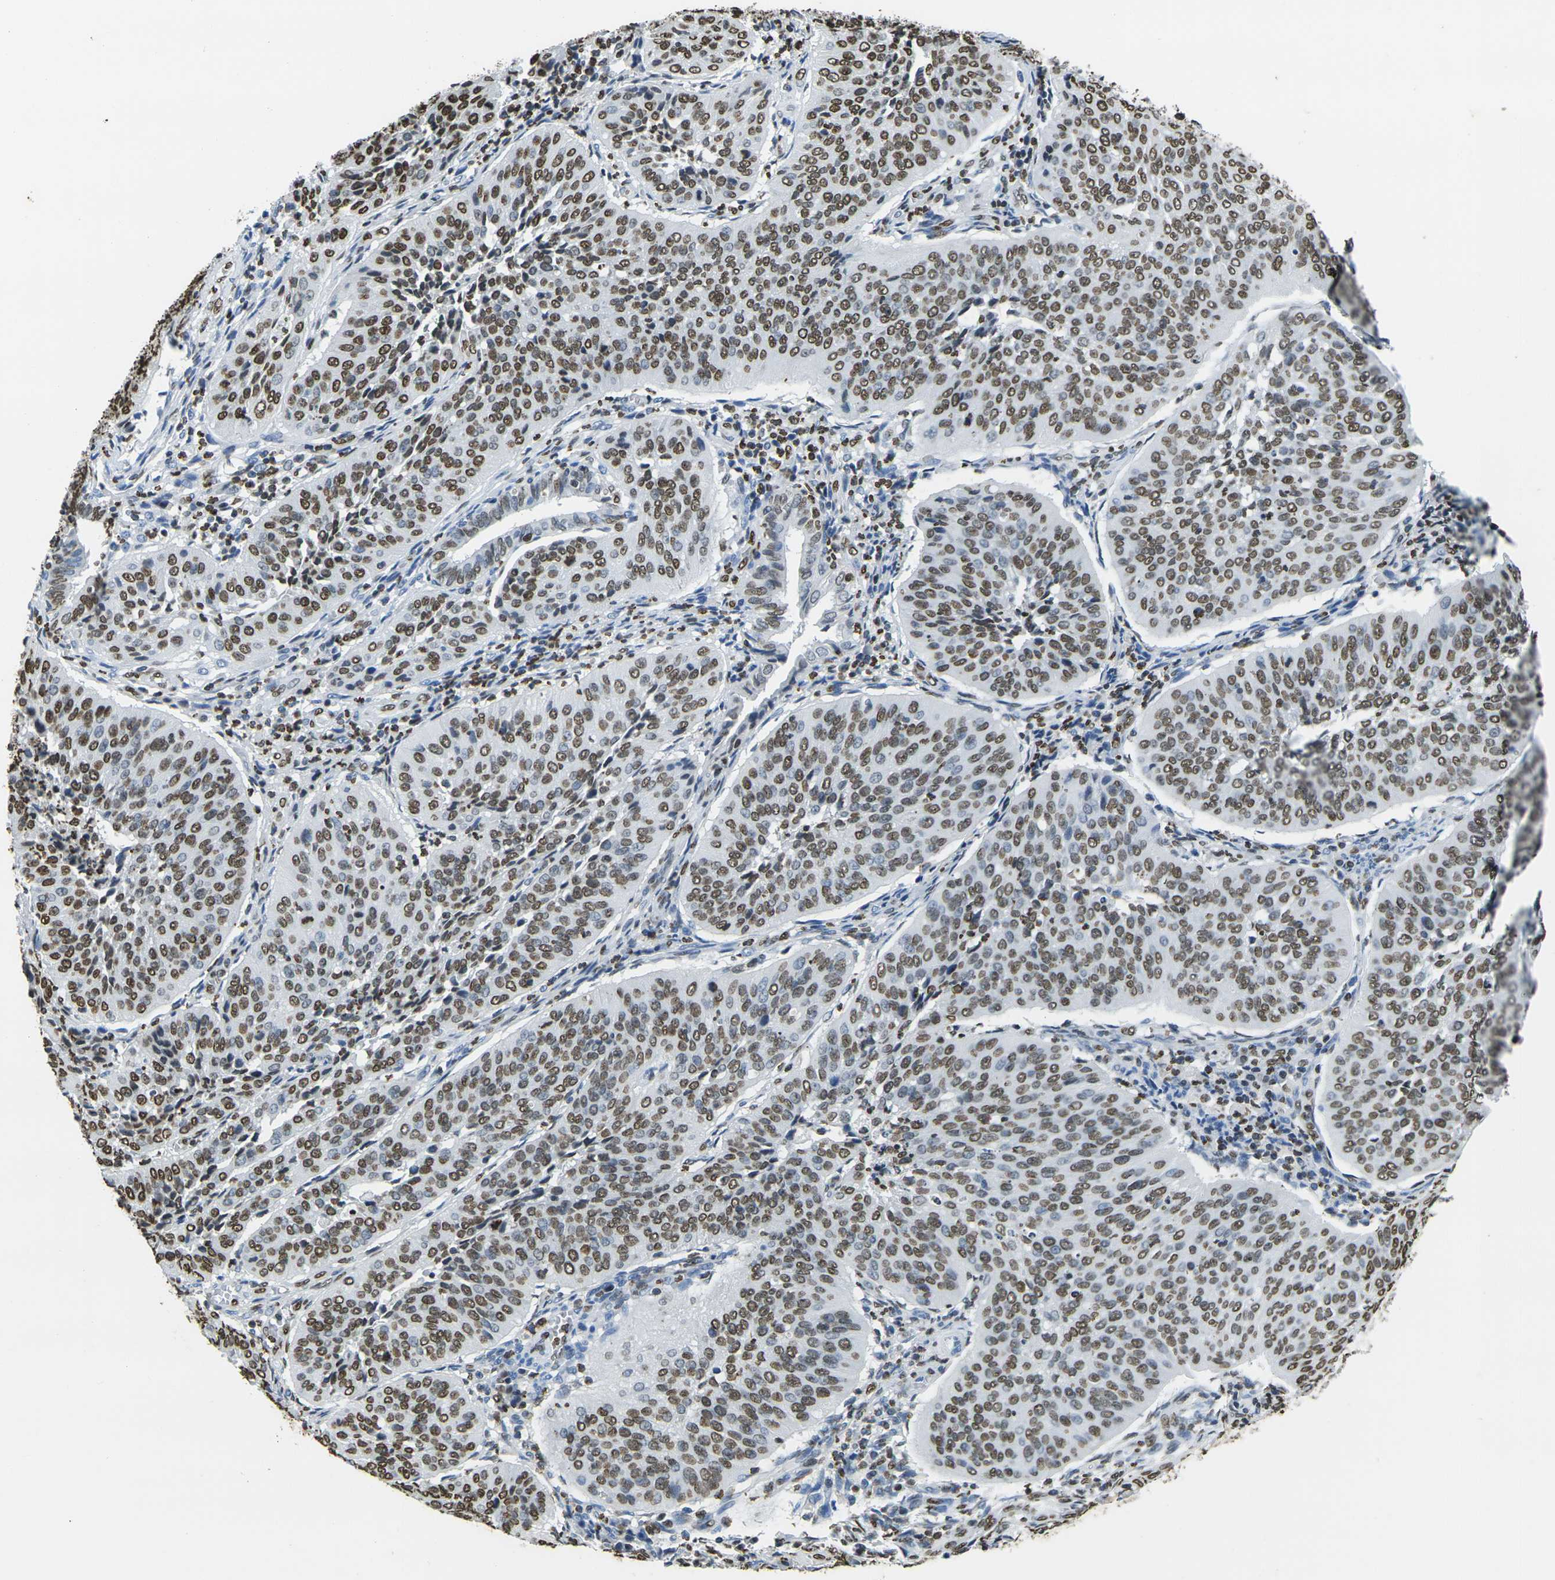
{"staining": {"intensity": "strong", "quantity": ">75%", "location": "nuclear"}, "tissue": "cervical cancer", "cell_type": "Tumor cells", "image_type": "cancer", "snomed": [{"axis": "morphology", "description": "Normal tissue, NOS"}, {"axis": "morphology", "description": "Squamous cell carcinoma, NOS"}, {"axis": "topography", "description": "Cervix"}], "caption": "Protein staining of squamous cell carcinoma (cervical) tissue exhibits strong nuclear positivity in approximately >75% of tumor cells.", "gene": "DRAXIN", "patient": {"sex": "female", "age": 39}}